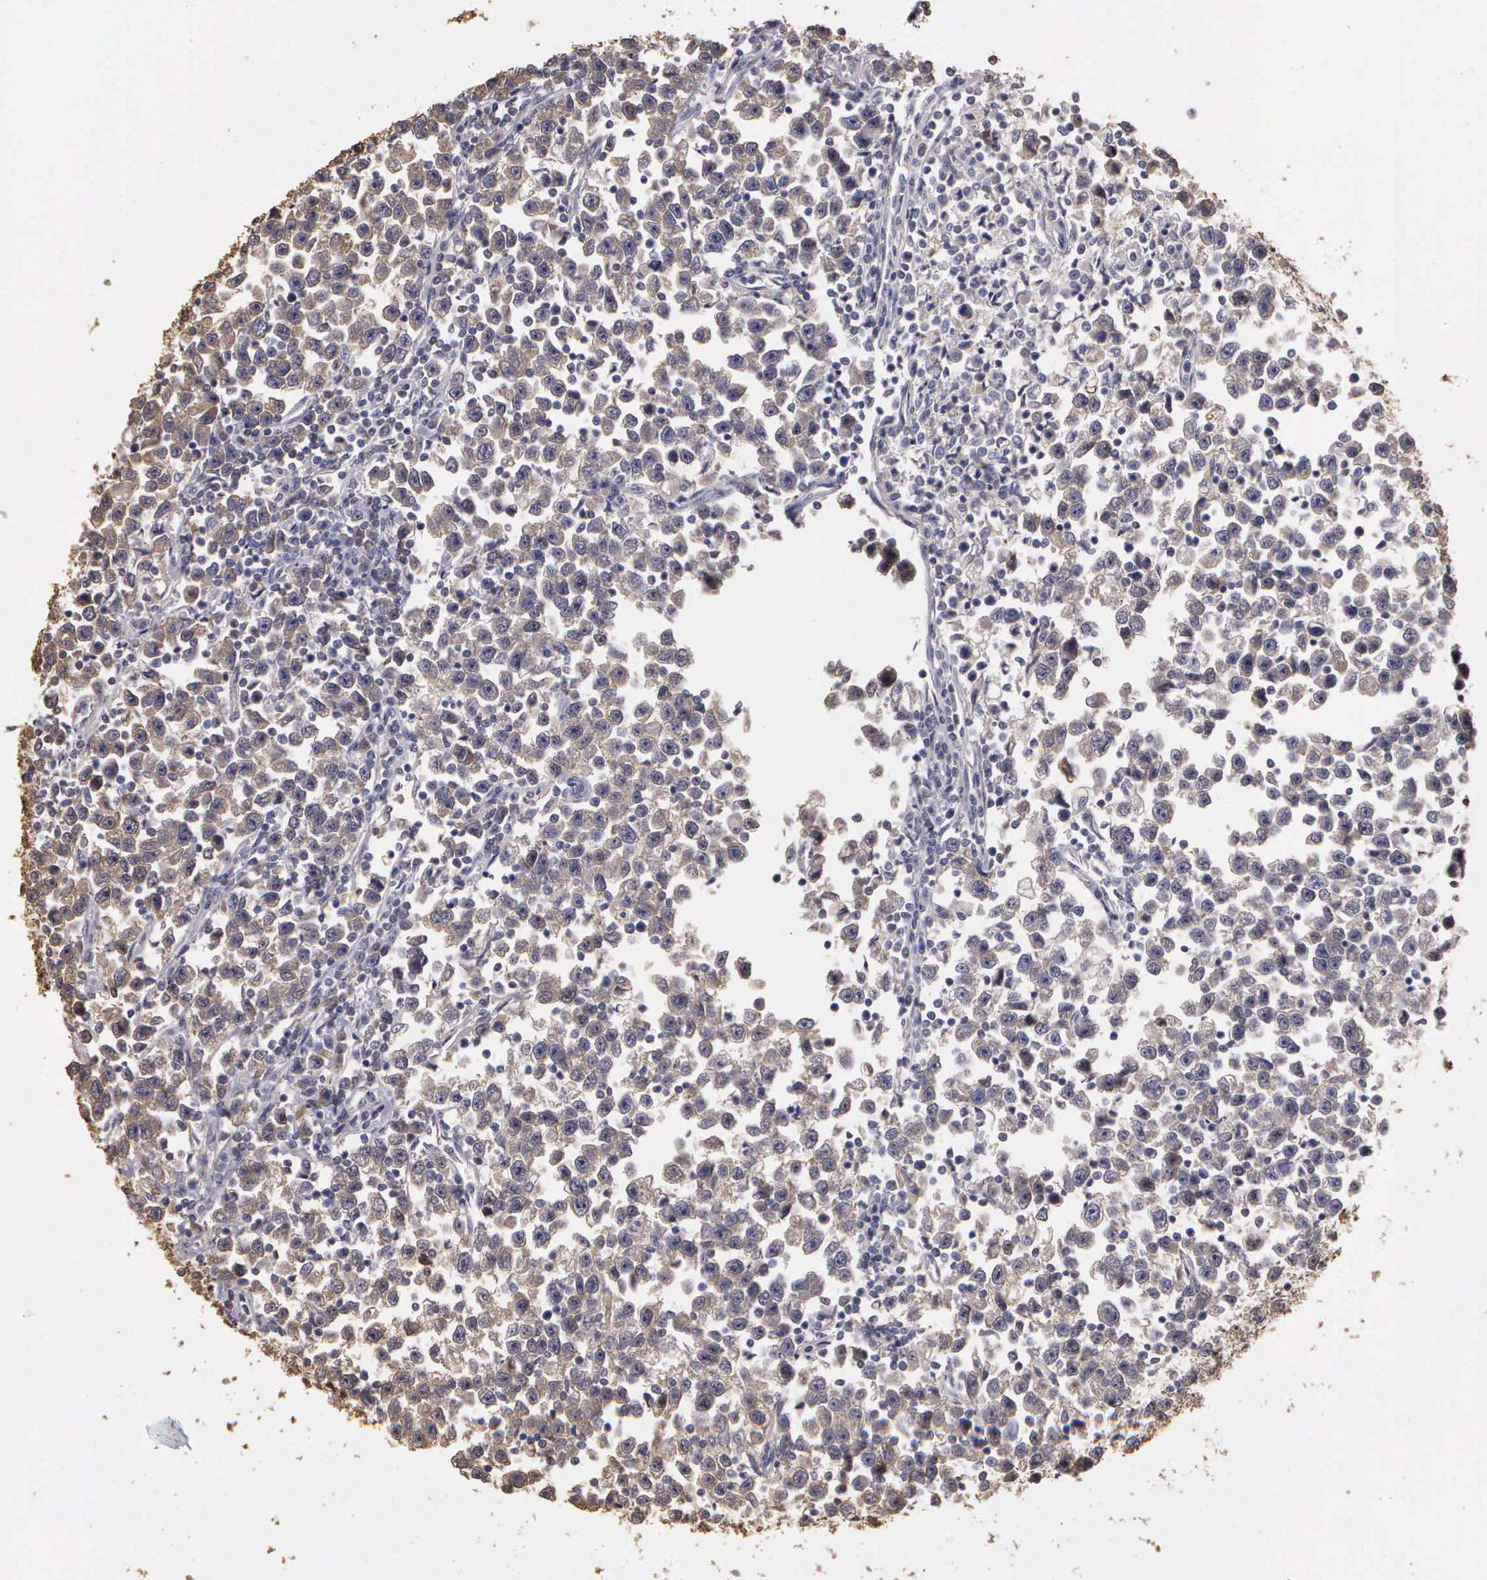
{"staining": {"intensity": "weak", "quantity": "25%-75%", "location": "cytoplasmic/membranous"}, "tissue": "testis cancer", "cell_type": "Tumor cells", "image_type": "cancer", "snomed": [{"axis": "morphology", "description": "Seminoma, NOS"}, {"axis": "topography", "description": "Testis"}], "caption": "DAB (3,3'-diaminobenzidine) immunohistochemical staining of testis cancer (seminoma) reveals weak cytoplasmic/membranous protein expression in approximately 25%-75% of tumor cells.", "gene": "ENO3", "patient": {"sex": "male", "age": 43}}